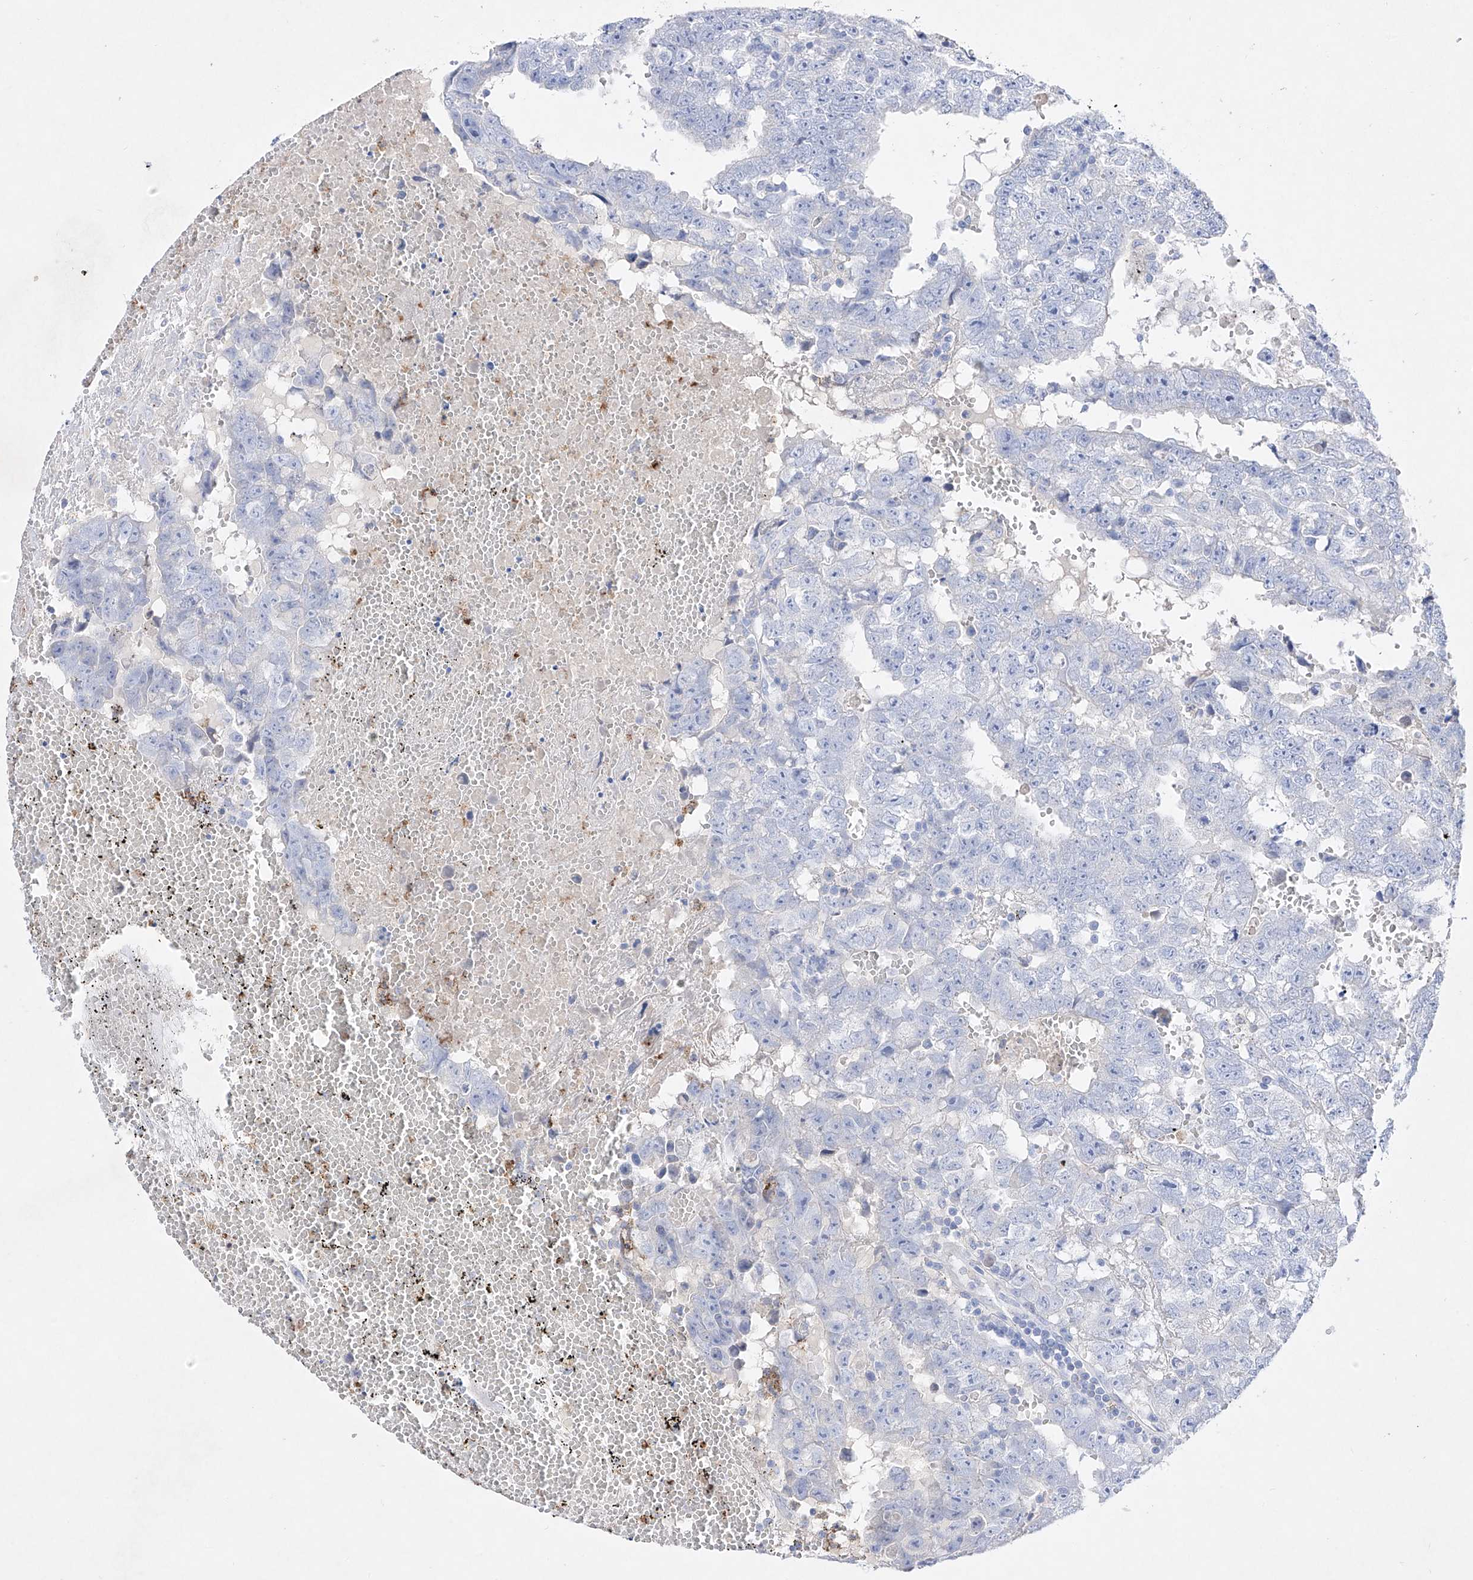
{"staining": {"intensity": "negative", "quantity": "none", "location": "none"}, "tissue": "testis cancer", "cell_type": "Tumor cells", "image_type": "cancer", "snomed": [{"axis": "morphology", "description": "Carcinoma, Embryonal, NOS"}, {"axis": "topography", "description": "Testis"}], "caption": "Immunohistochemistry (IHC) histopathology image of neoplastic tissue: testis embryonal carcinoma stained with DAB shows no significant protein staining in tumor cells.", "gene": "TM7SF2", "patient": {"sex": "male", "age": 25}}